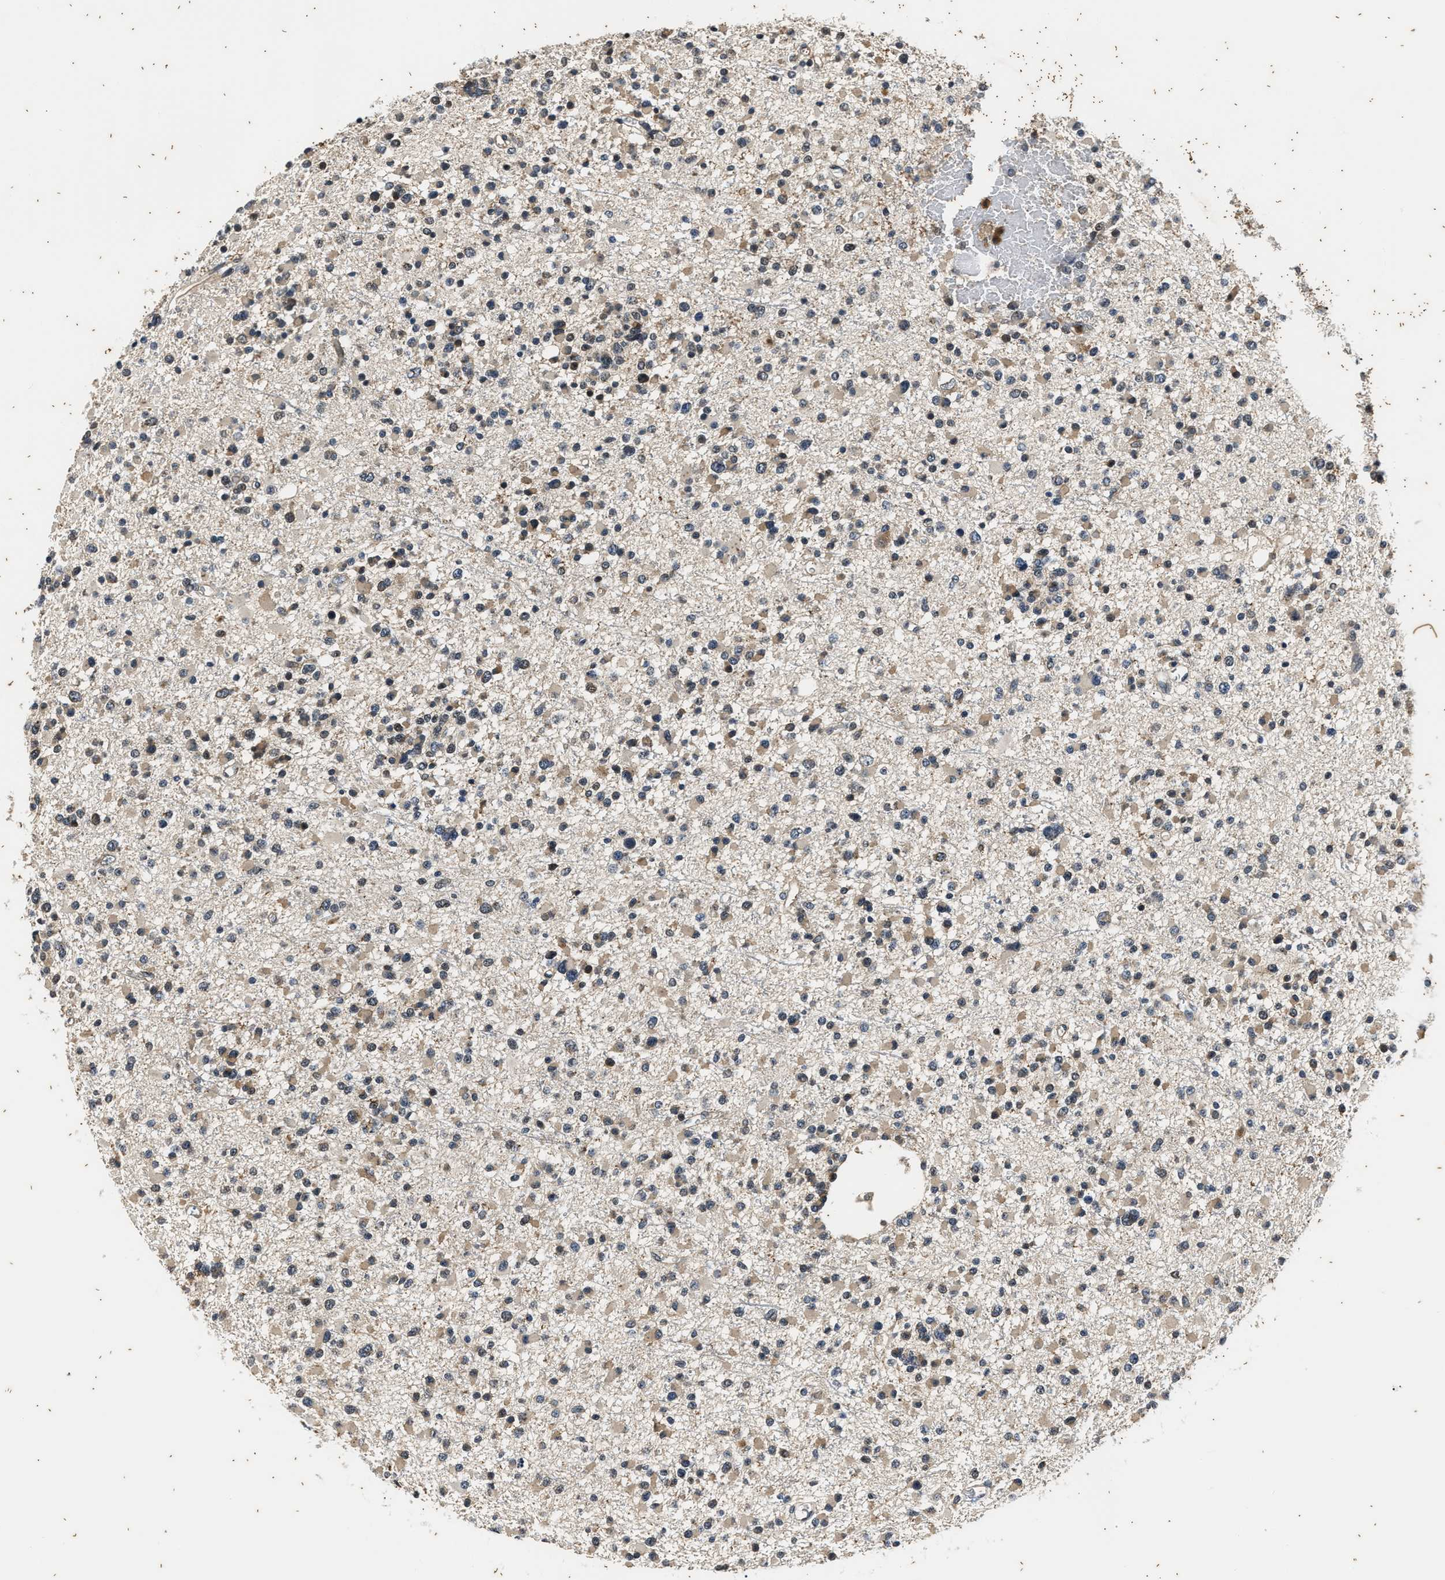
{"staining": {"intensity": "weak", "quantity": ">75%", "location": "cytoplasmic/membranous"}, "tissue": "glioma", "cell_type": "Tumor cells", "image_type": "cancer", "snomed": [{"axis": "morphology", "description": "Glioma, malignant, Low grade"}, {"axis": "topography", "description": "Brain"}], "caption": "Glioma stained with a protein marker shows weak staining in tumor cells.", "gene": "PTPN7", "patient": {"sex": "female", "age": 22}}